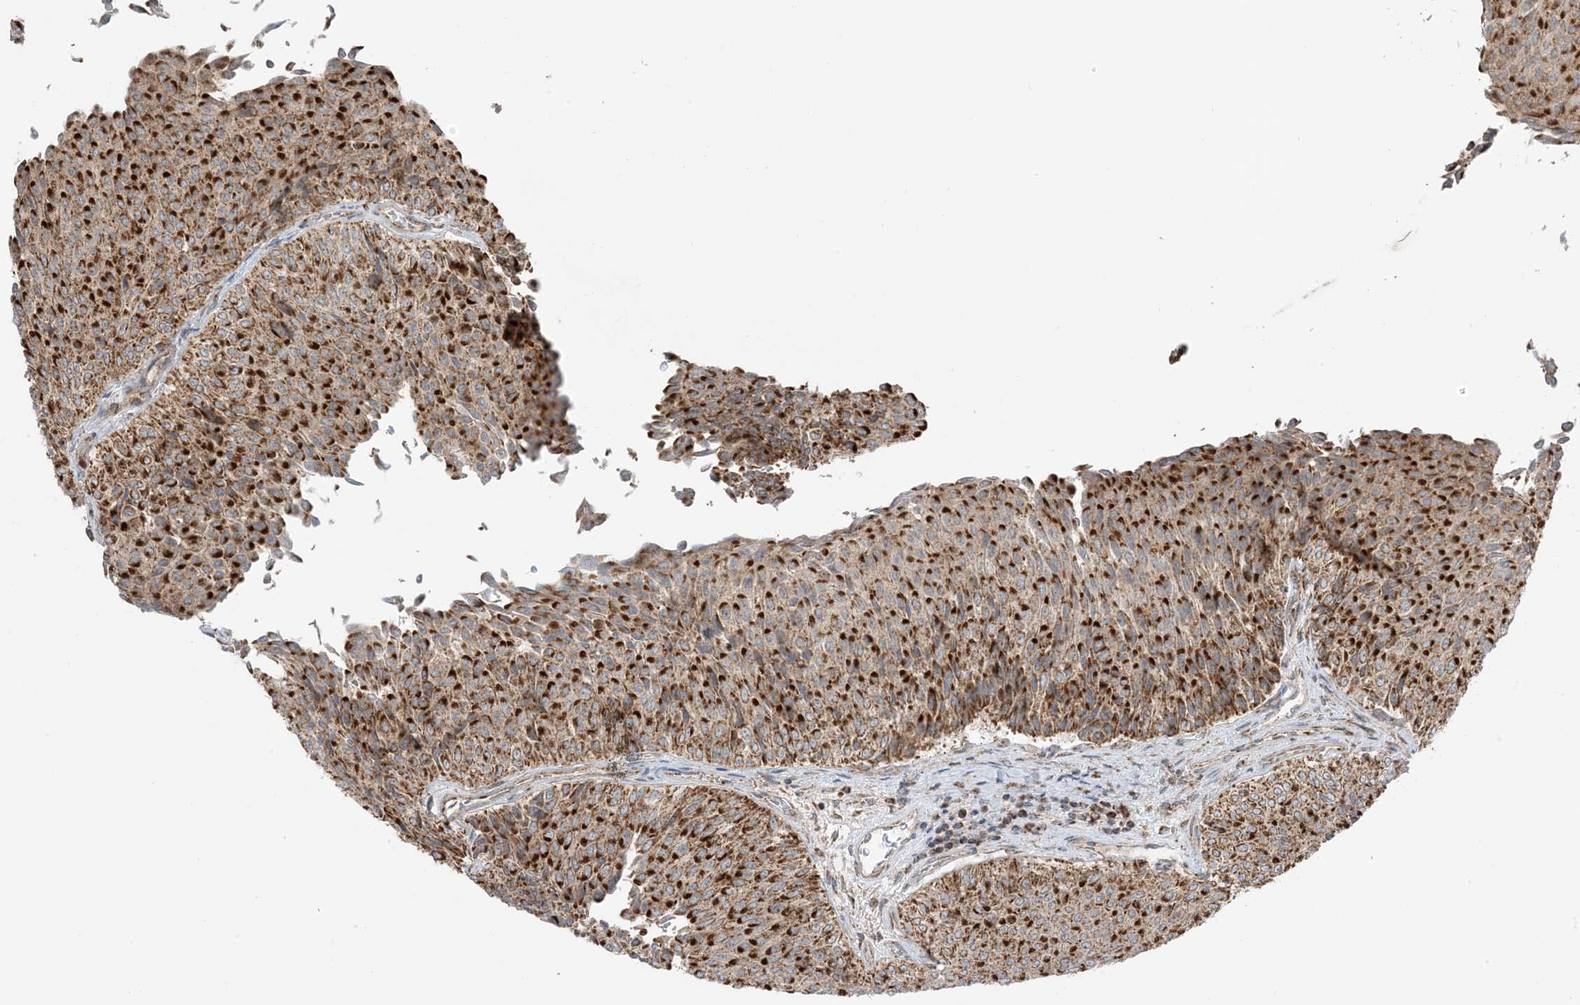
{"staining": {"intensity": "strong", "quantity": ">75%", "location": "cytoplasmic/membranous"}, "tissue": "urothelial cancer", "cell_type": "Tumor cells", "image_type": "cancer", "snomed": [{"axis": "morphology", "description": "Urothelial carcinoma, Low grade"}, {"axis": "topography", "description": "Urinary bladder"}], "caption": "This photomicrograph exhibits immunohistochemistry (IHC) staining of urothelial cancer, with high strong cytoplasmic/membranous staining in about >75% of tumor cells.", "gene": "N4BP3", "patient": {"sex": "male", "age": 78}}